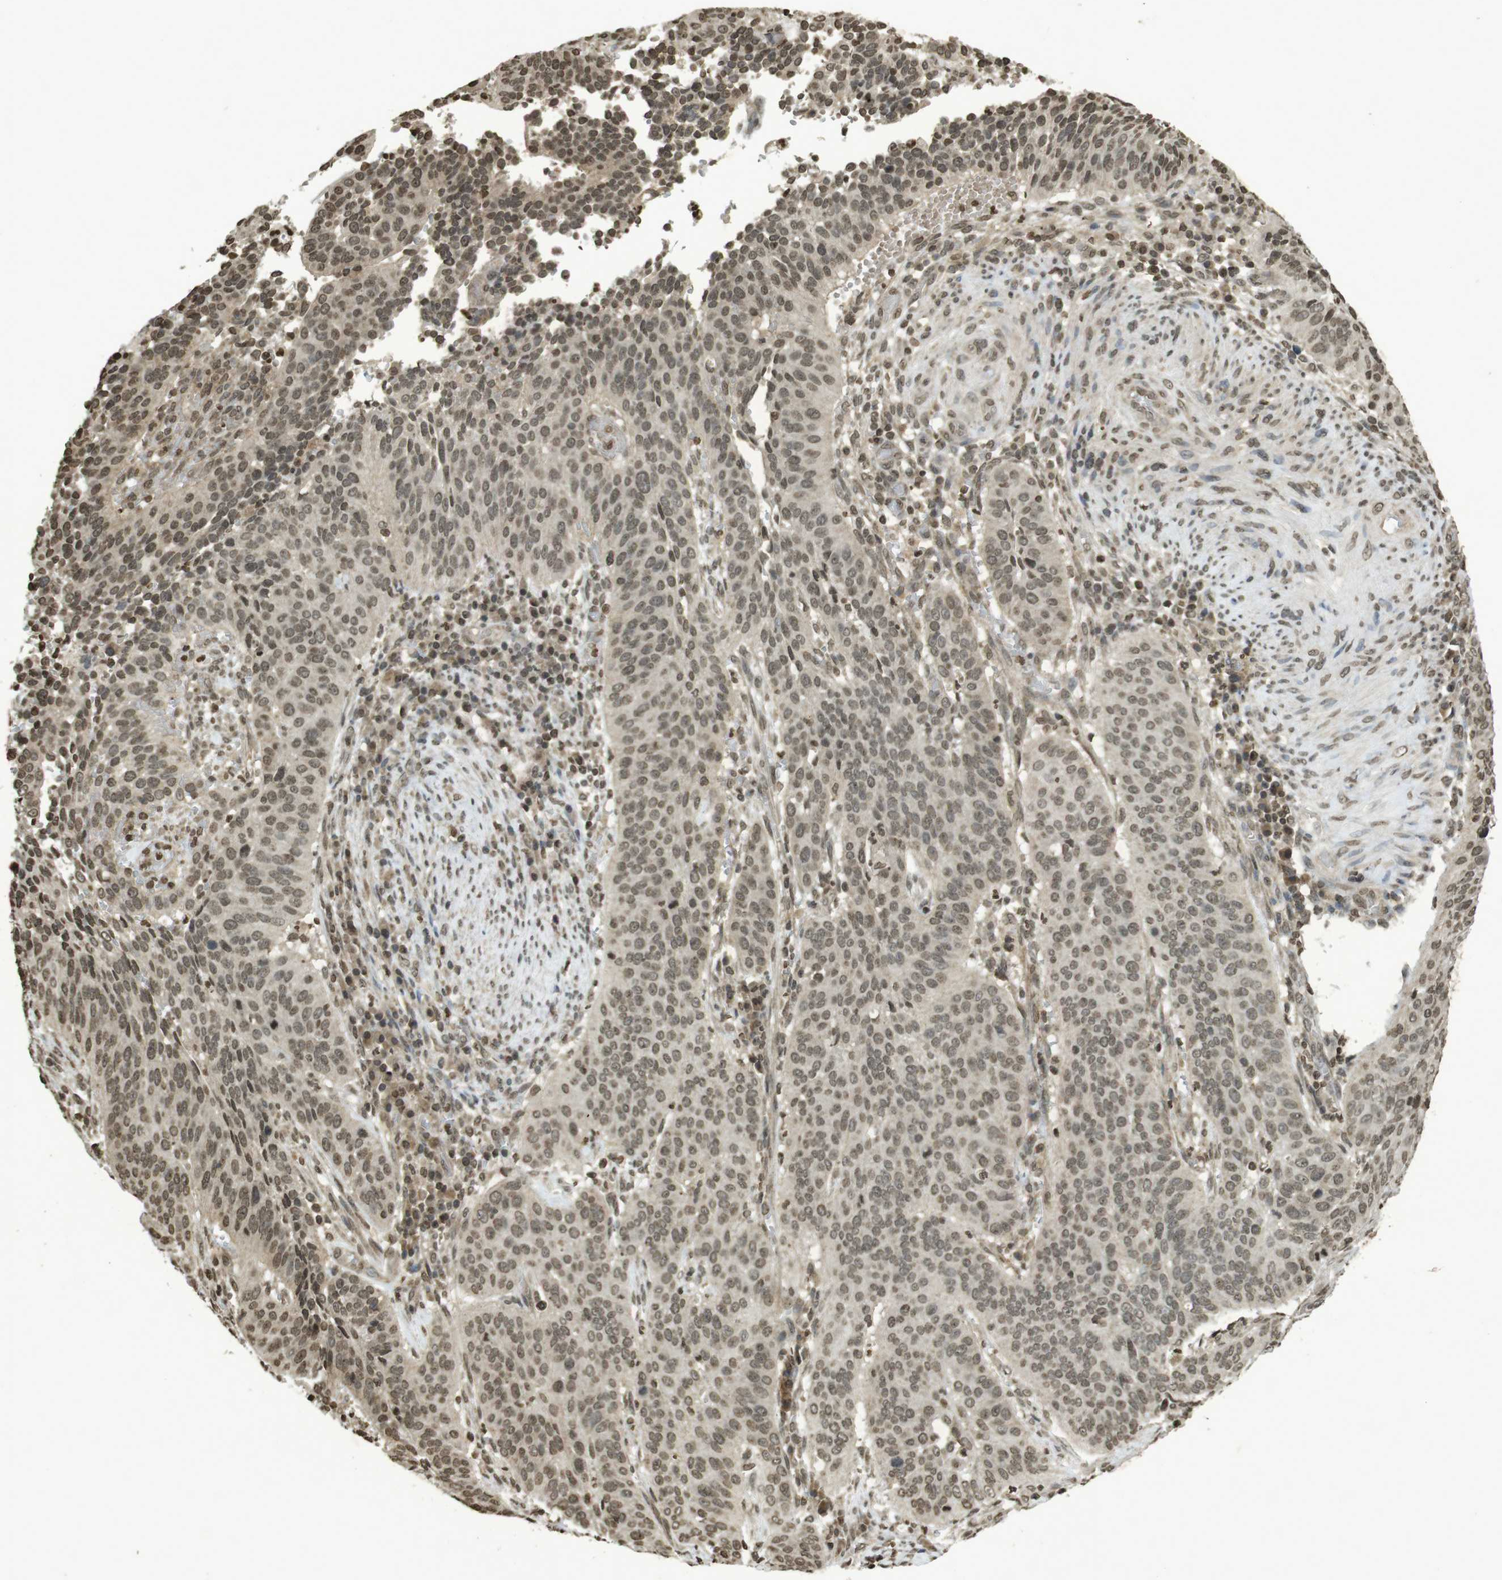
{"staining": {"intensity": "moderate", "quantity": ">75%", "location": "nuclear"}, "tissue": "cervical cancer", "cell_type": "Tumor cells", "image_type": "cancer", "snomed": [{"axis": "morphology", "description": "Normal tissue, NOS"}, {"axis": "morphology", "description": "Squamous cell carcinoma, NOS"}, {"axis": "topography", "description": "Cervix"}], "caption": "A high-resolution photomicrograph shows immunohistochemistry (IHC) staining of squamous cell carcinoma (cervical), which shows moderate nuclear positivity in about >75% of tumor cells. Ihc stains the protein in brown and the nuclei are stained blue.", "gene": "ORC4", "patient": {"sex": "female", "age": 39}}